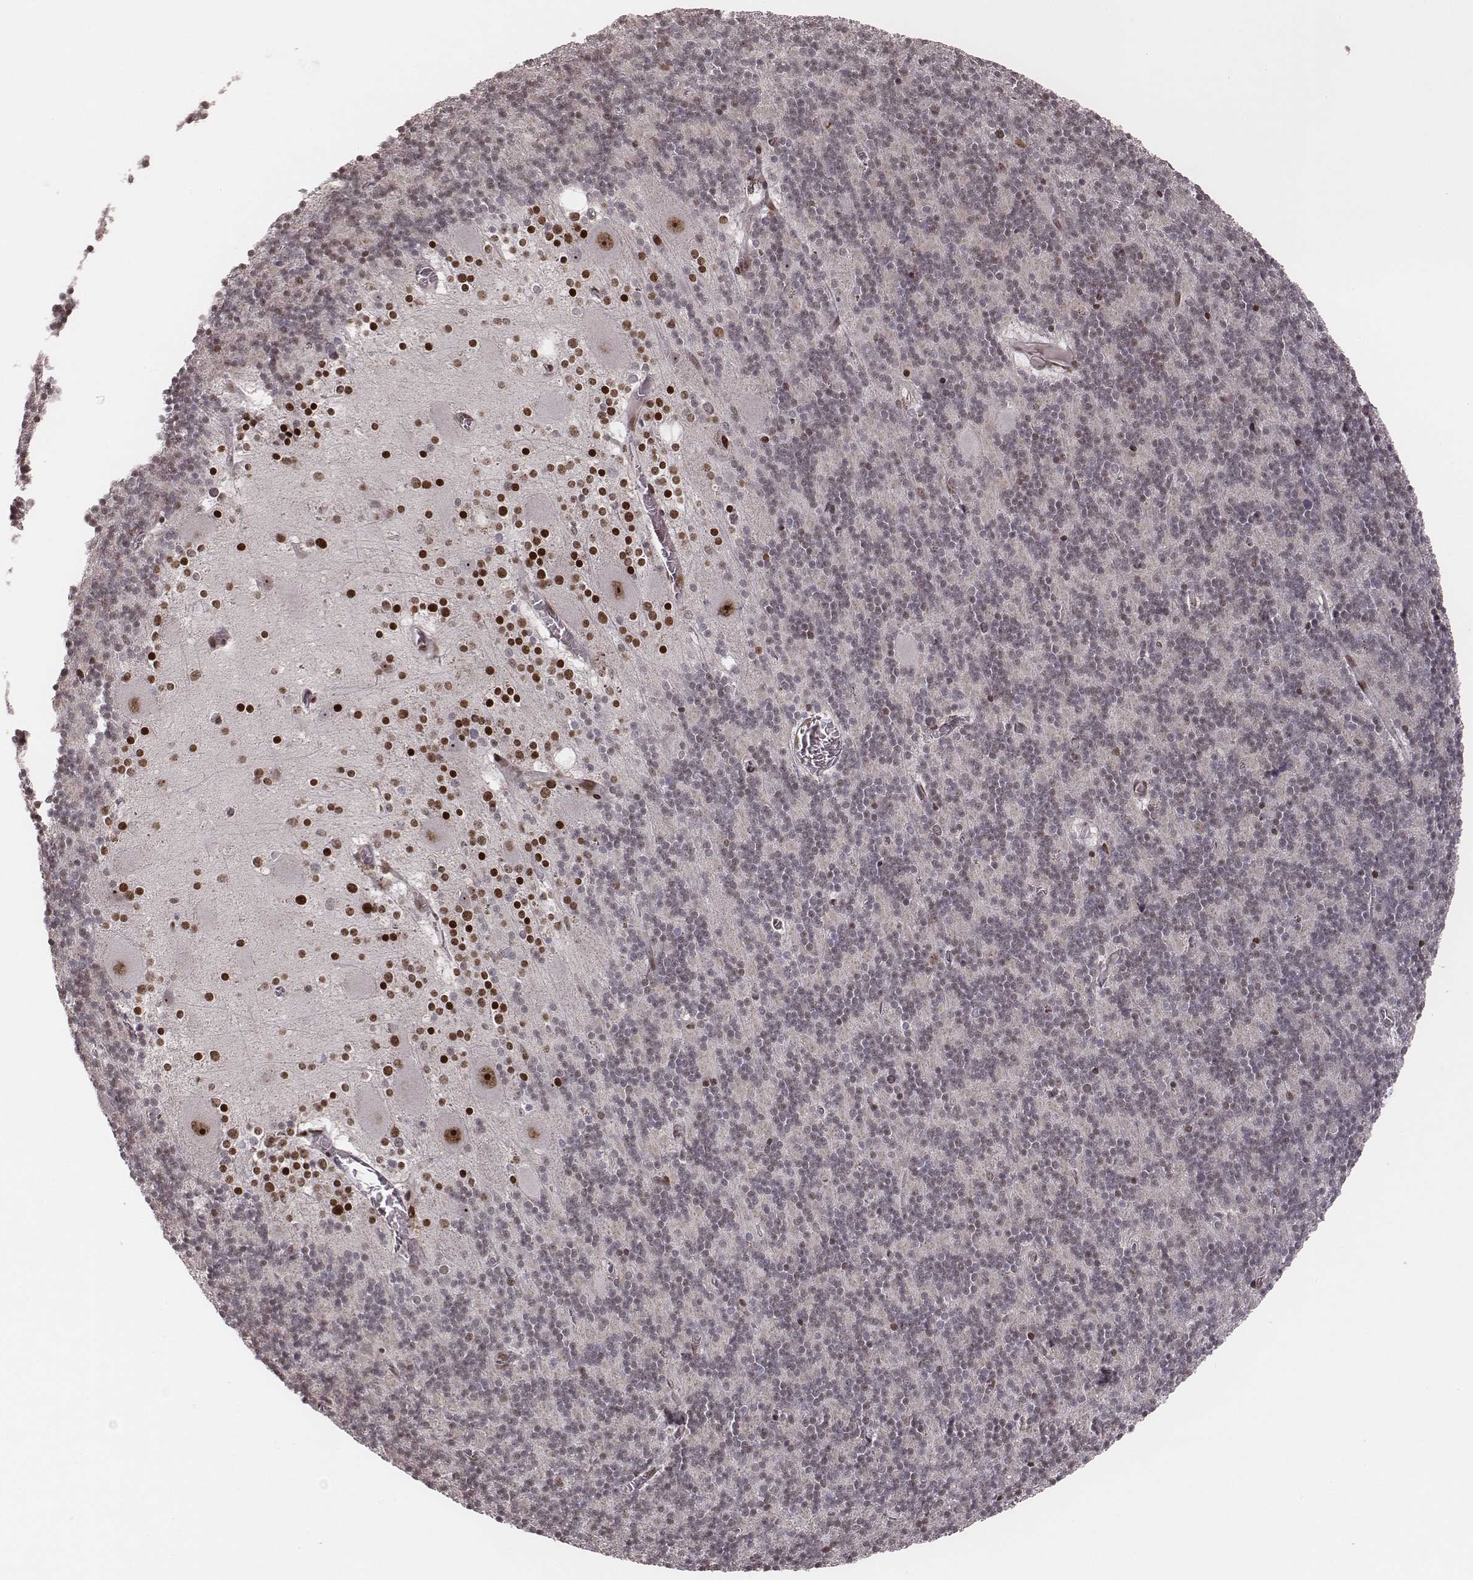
{"staining": {"intensity": "negative", "quantity": "none", "location": "none"}, "tissue": "cerebellum", "cell_type": "Cells in granular layer", "image_type": "normal", "snomed": [{"axis": "morphology", "description": "Normal tissue, NOS"}, {"axis": "topography", "description": "Cerebellum"}], "caption": "Cells in granular layer show no significant protein expression in unremarkable cerebellum.", "gene": "VRK3", "patient": {"sex": "male", "age": 70}}